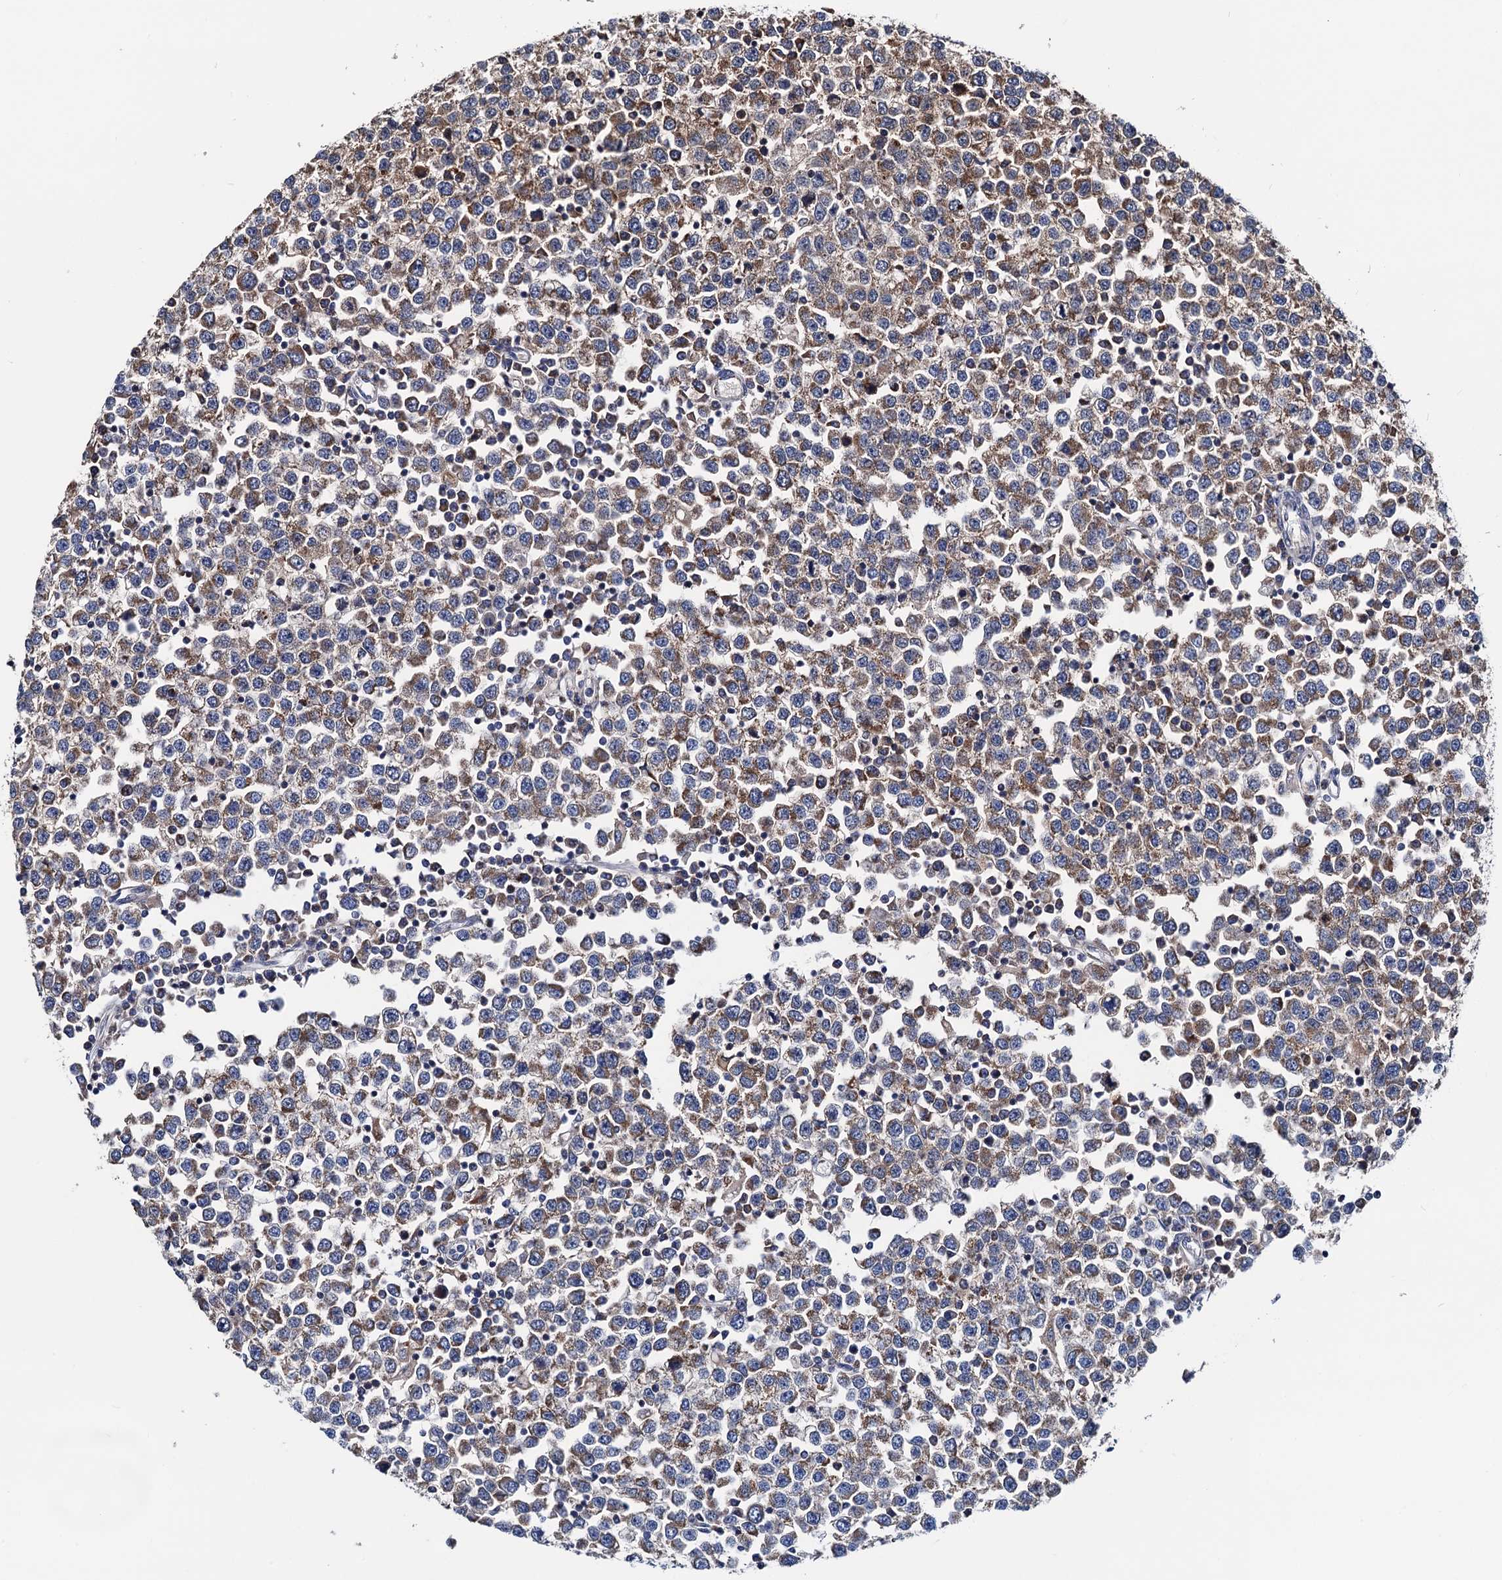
{"staining": {"intensity": "weak", "quantity": ">75%", "location": "cytoplasmic/membranous"}, "tissue": "testis cancer", "cell_type": "Tumor cells", "image_type": "cancer", "snomed": [{"axis": "morphology", "description": "Seminoma, NOS"}, {"axis": "topography", "description": "Testis"}], "caption": "Protein positivity by immunohistochemistry (IHC) reveals weak cytoplasmic/membranous positivity in approximately >75% of tumor cells in testis seminoma.", "gene": "PTCD3", "patient": {"sex": "male", "age": 65}}